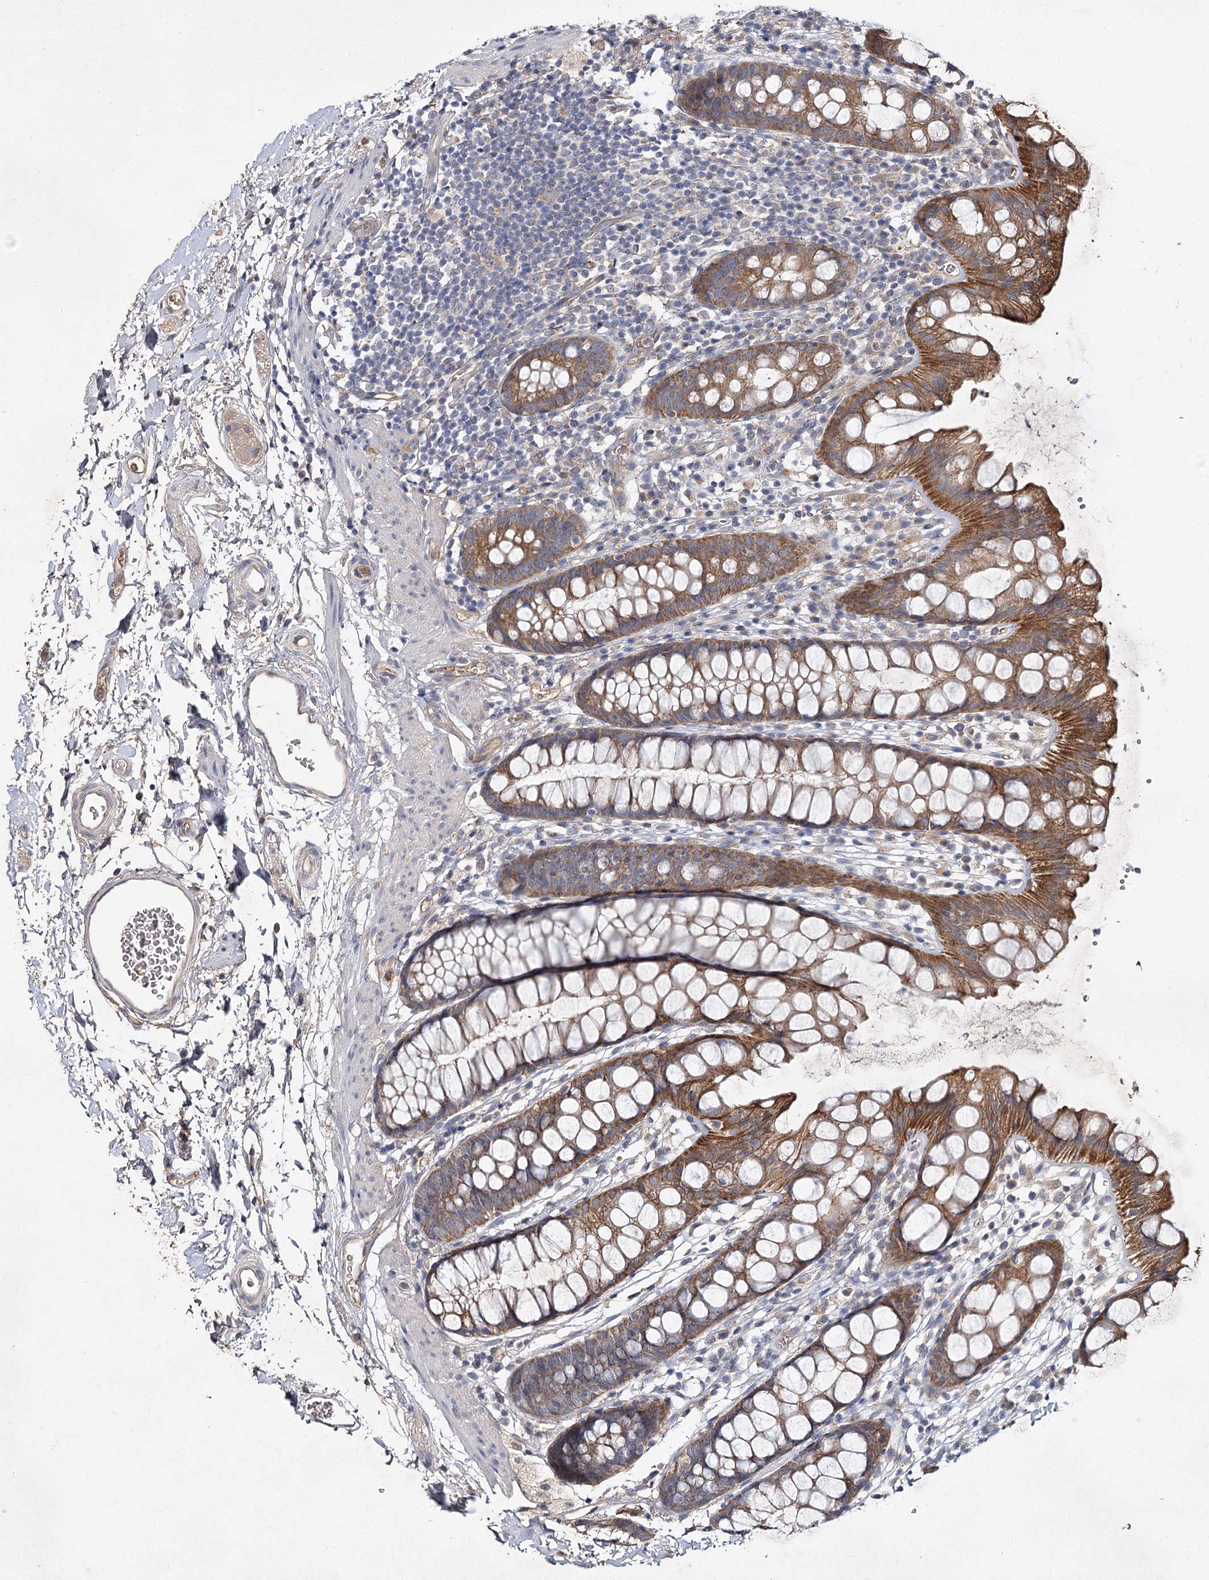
{"staining": {"intensity": "moderate", "quantity": ">75%", "location": "cytoplasmic/membranous"}, "tissue": "rectum", "cell_type": "Glandular cells", "image_type": "normal", "snomed": [{"axis": "morphology", "description": "Normal tissue, NOS"}, {"axis": "topography", "description": "Rectum"}], "caption": "IHC of unremarkable human rectum demonstrates medium levels of moderate cytoplasmic/membranous expression in approximately >75% of glandular cells. (DAB IHC, brown staining for protein, blue staining for nuclei).", "gene": "MFN1", "patient": {"sex": "female", "age": 65}}